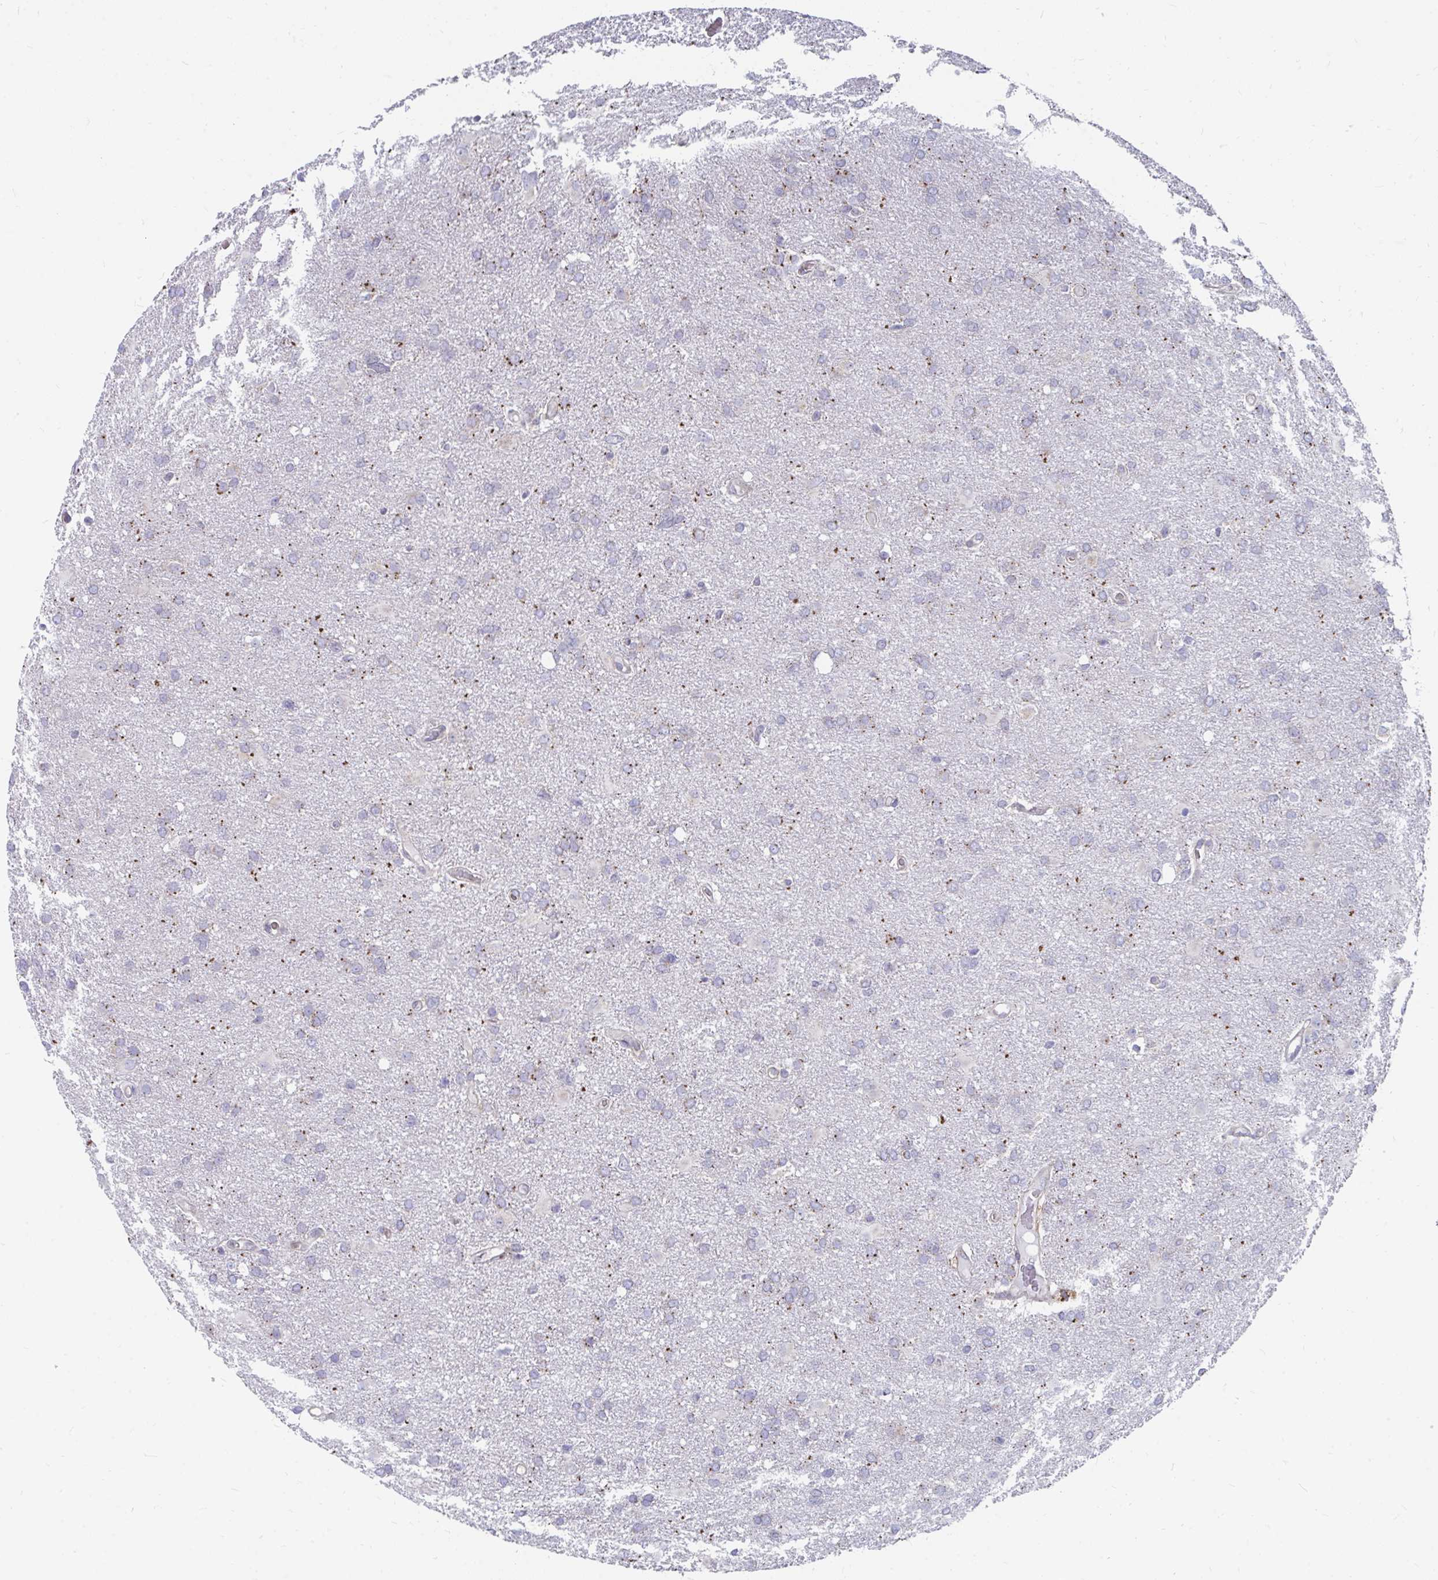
{"staining": {"intensity": "negative", "quantity": "none", "location": "none"}, "tissue": "glioma", "cell_type": "Tumor cells", "image_type": "cancer", "snomed": [{"axis": "morphology", "description": "Glioma, malignant, High grade"}, {"axis": "topography", "description": "Brain"}], "caption": "Tumor cells are negative for protein expression in human glioma. (Immunohistochemistry, brightfield microscopy, high magnification).", "gene": "PABIR3", "patient": {"sex": "male", "age": 53}}